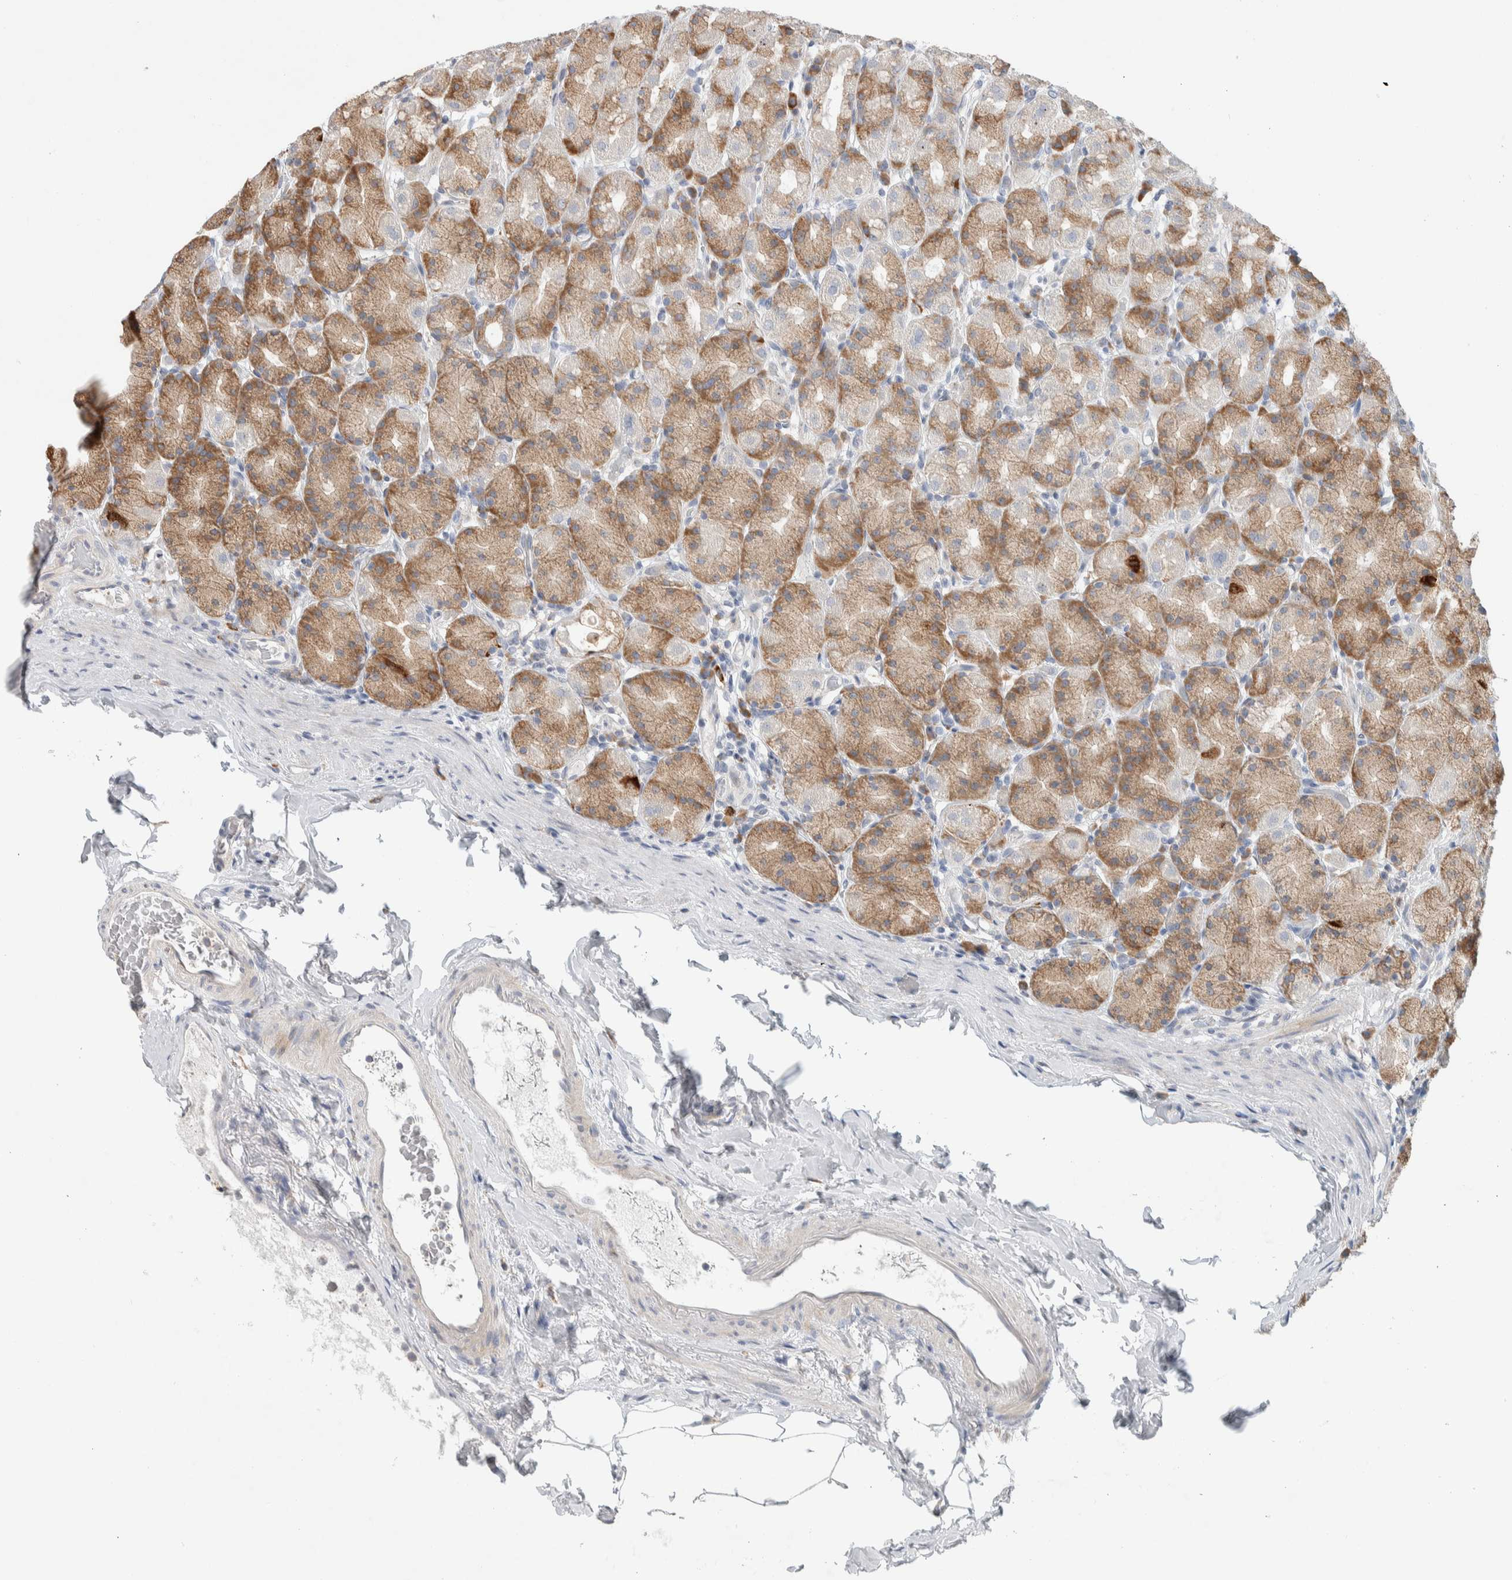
{"staining": {"intensity": "moderate", "quantity": ">75%", "location": "cytoplasmic/membranous"}, "tissue": "stomach", "cell_type": "Glandular cells", "image_type": "normal", "snomed": [{"axis": "morphology", "description": "Normal tissue, NOS"}, {"axis": "topography", "description": "Stomach, upper"}], "caption": "Immunohistochemistry (DAB) staining of normal stomach displays moderate cytoplasmic/membranous protein expression in about >75% of glandular cells.", "gene": "ADCY8", "patient": {"sex": "male", "age": 68}}